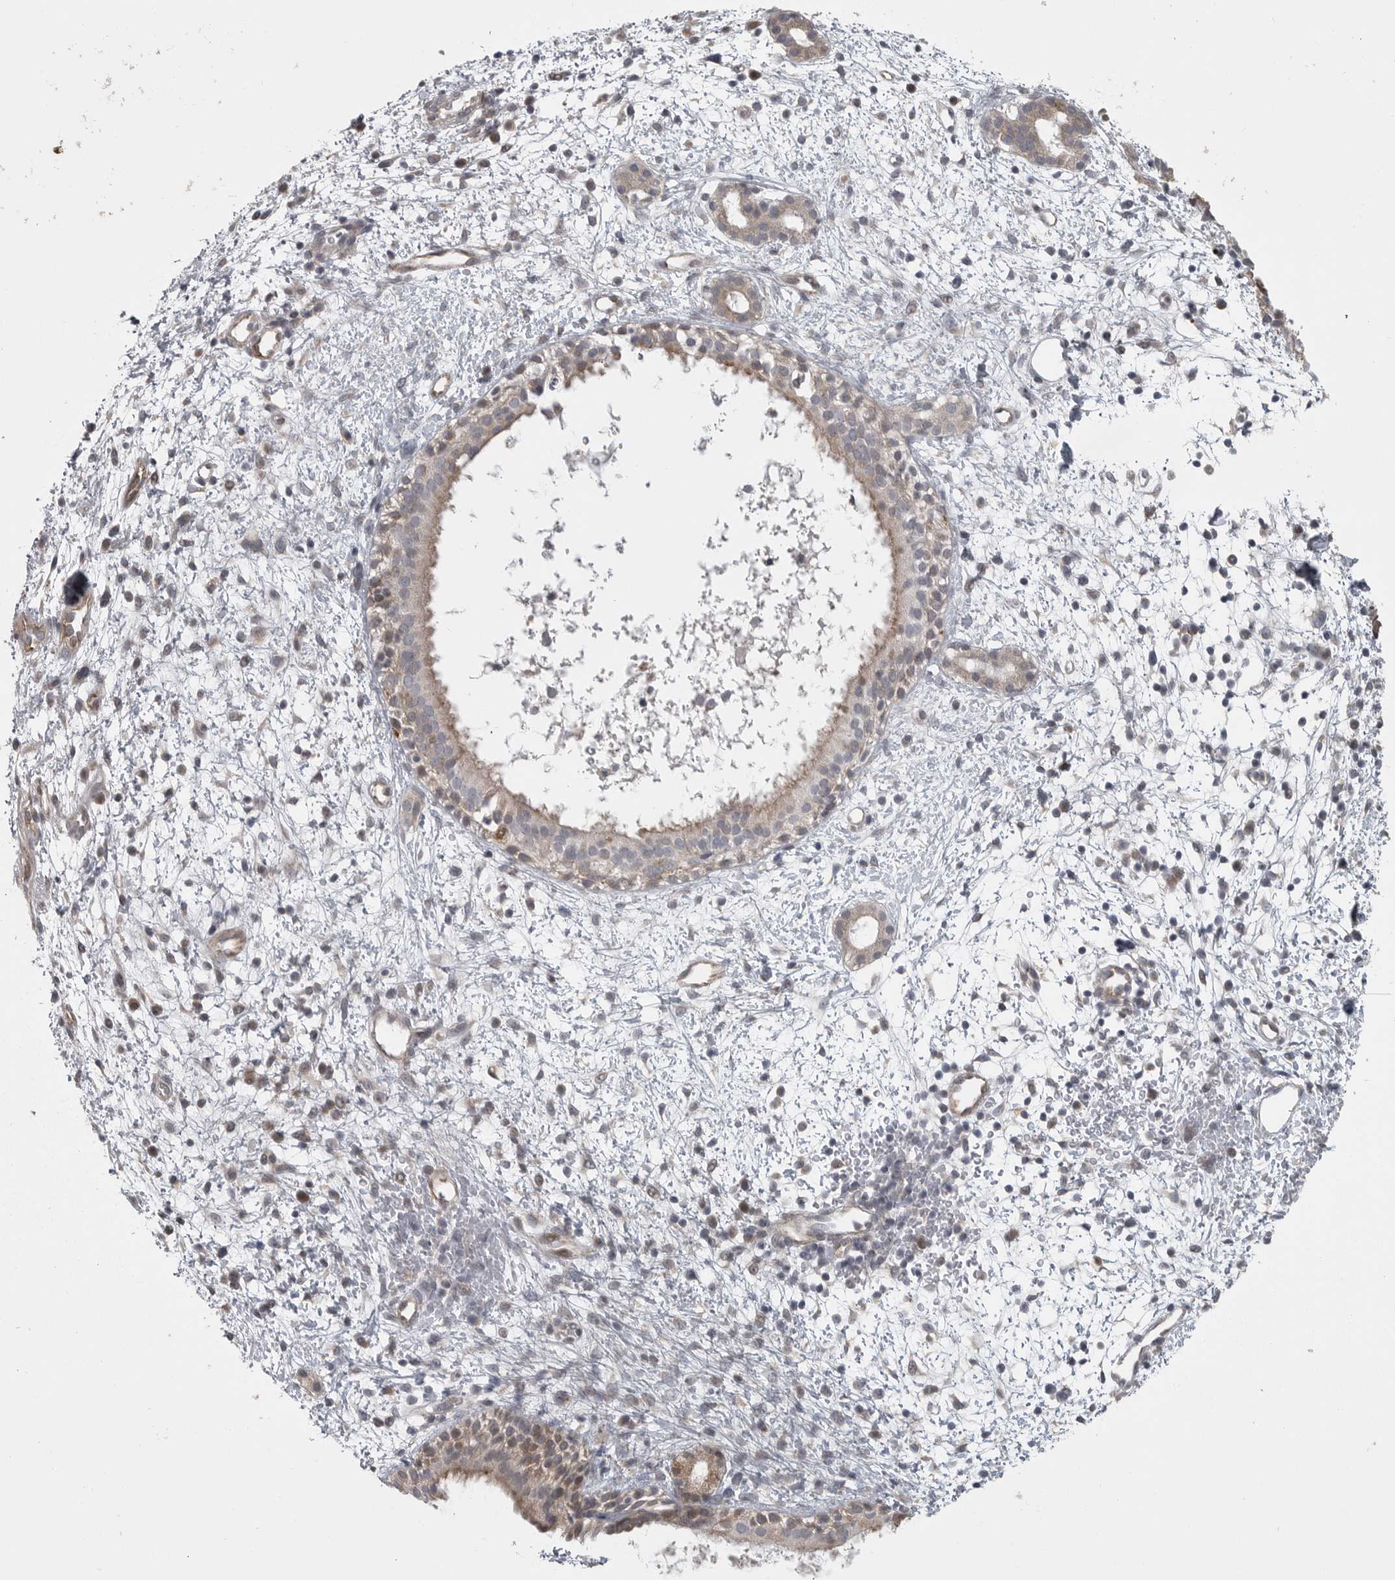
{"staining": {"intensity": "weak", "quantity": "<25%", "location": "cytoplasmic/membranous"}, "tissue": "nasopharynx", "cell_type": "Respiratory epithelial cells", "image_type": "normal", "snomed": [{"axis": "morphology", "description": "Normal tissue, NOS"}, {"axis": "topography", "description": "Nasopharynx"}], "caption": "IHC histopathology image of benign nasopharynx stained for a protein (brown), which demonstrates no staining in respiratory epithelial cells.", "gene": "PPP1R9A", "patient": {"sex": "male", "age": 22}}